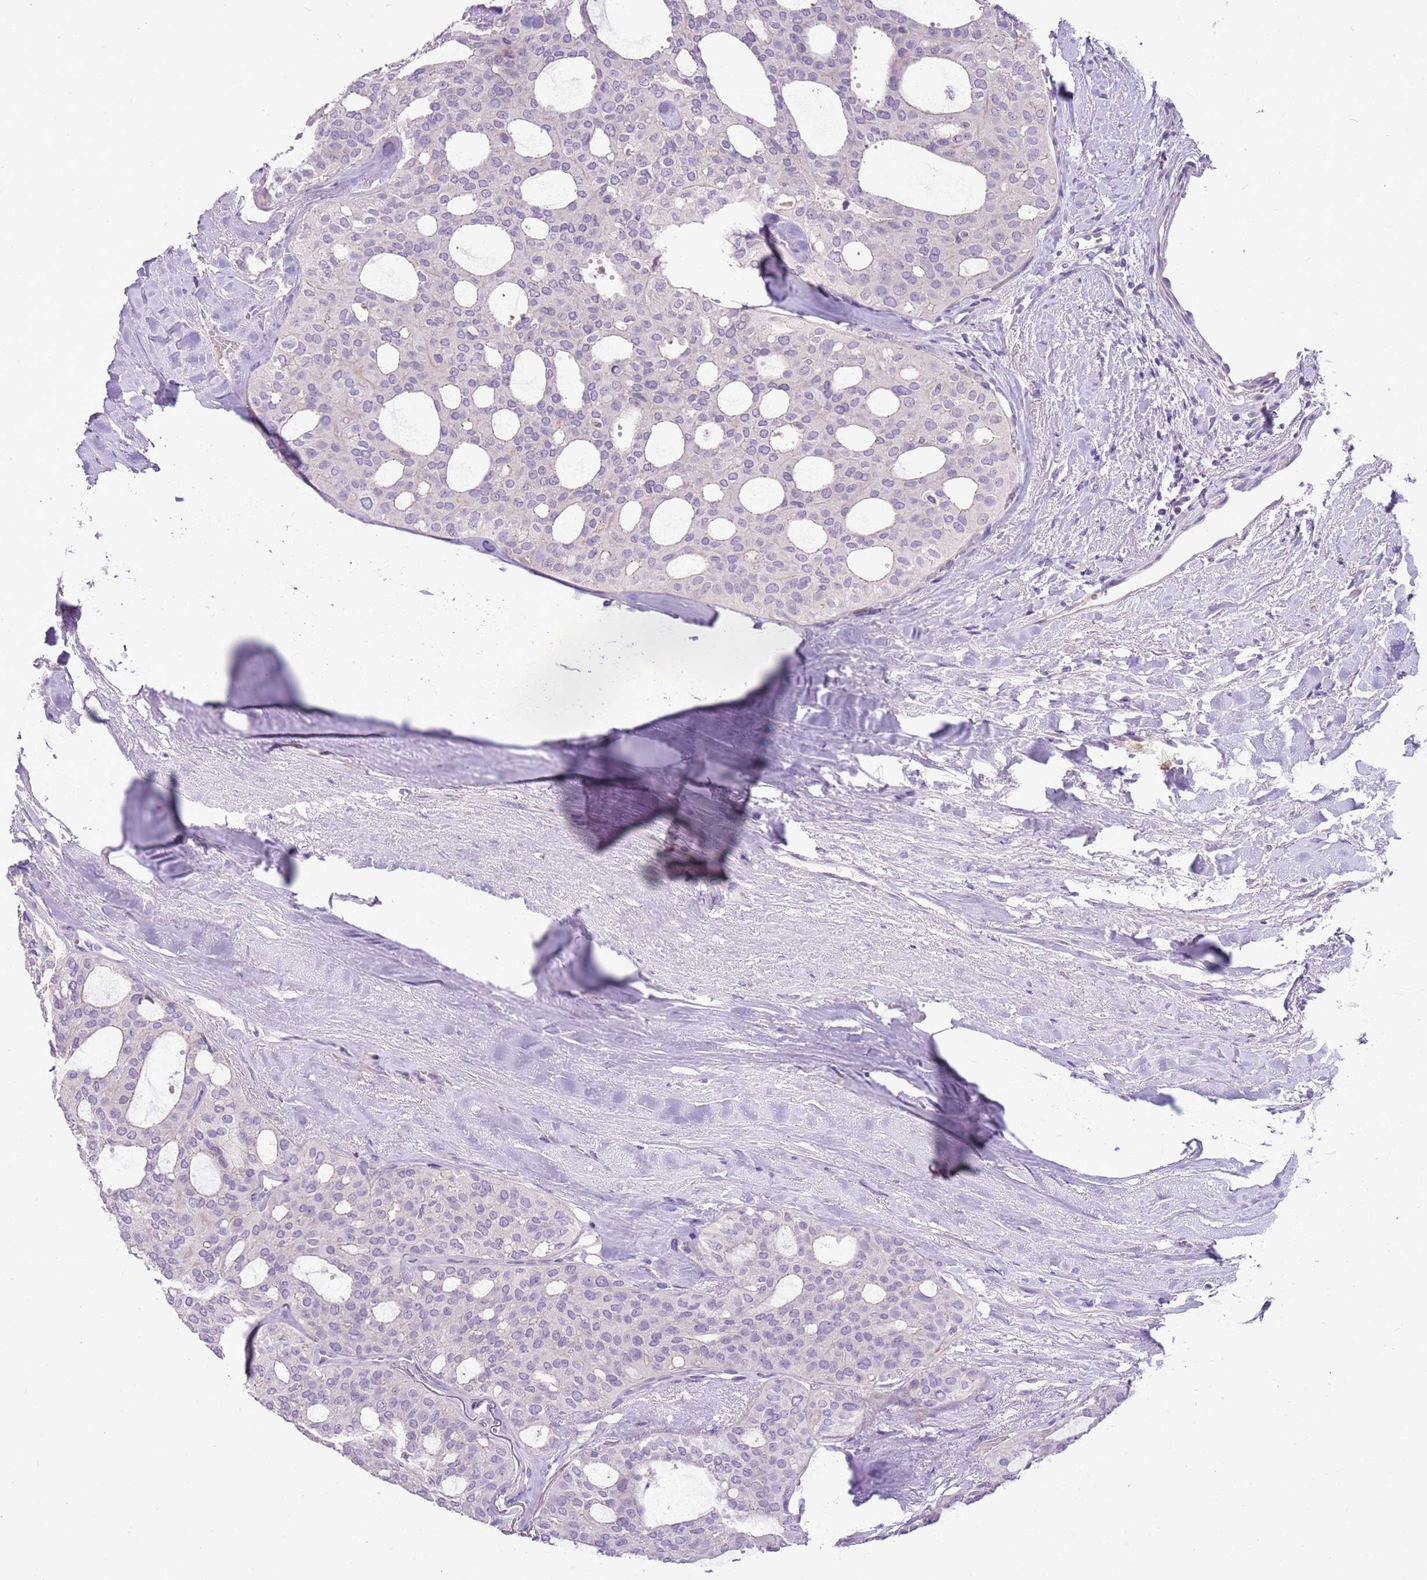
{"staining": {"intensity": "negative", "quantity": "none", "location": "none"}, "tissue": "thyroid cancer", "cell_type": "Tumor cells", "image_type": "cancer", "snomed": [{"axis": "morphology", "description": "Follicular adenoma carcinoma, NOS"}, {"axis": "topography", "description": "Thyroid gland"}], "caption": "A photomicrograph of human thyroid follicular adenoma carcinoma is negative for staining in tumor cells. The staining is performed using DAB brown chromogen with nuclei counter-stained in using hematoxylin.", "gene": "SCAMP5", "patient": {"sex": "male", "age": 75}}